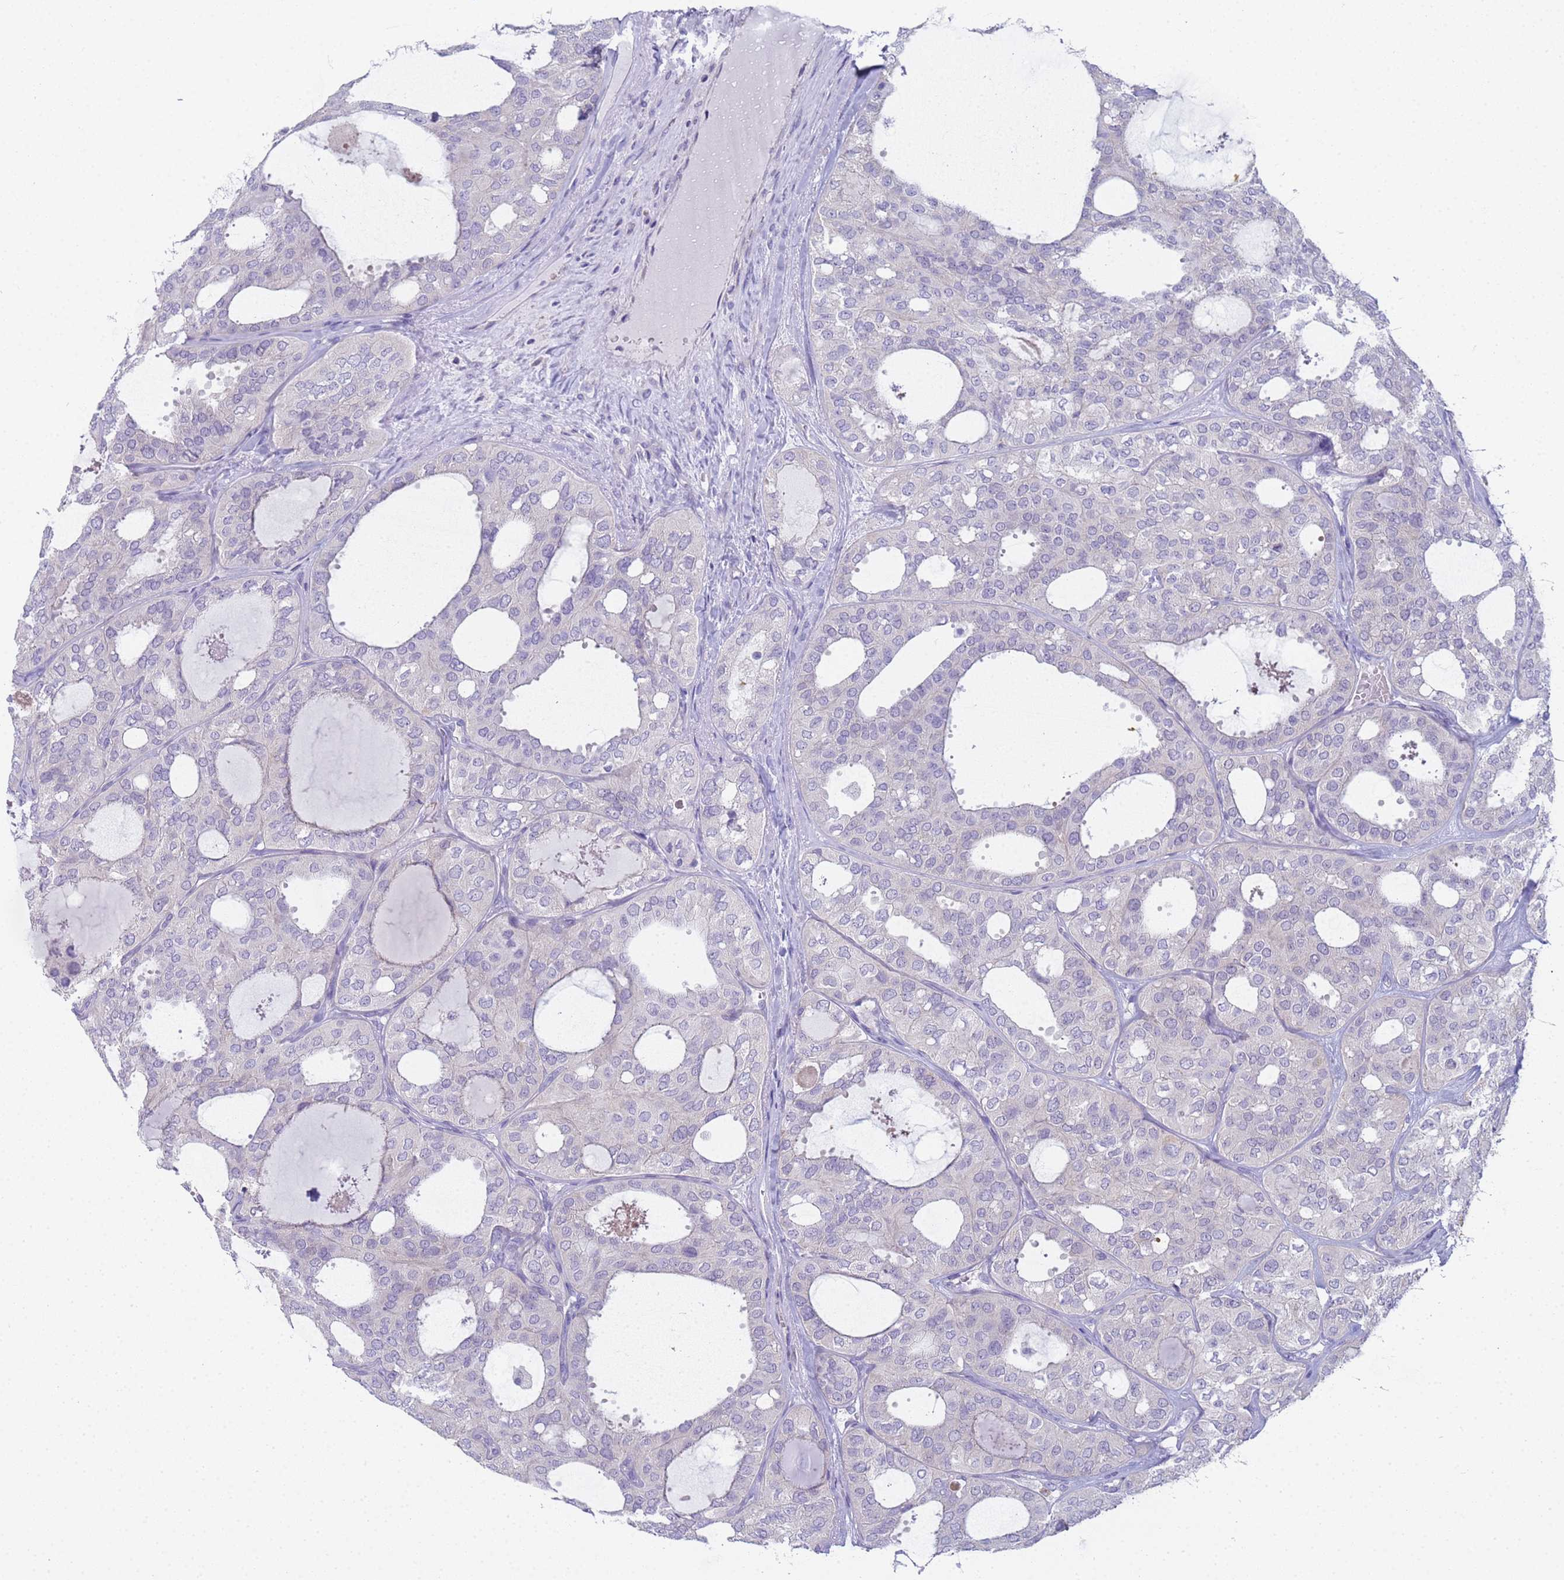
{"staining": {"intensity": "negative", "quantity": "none", "location": "none"}, "tissue": "thyroid cancer", "cell_type": "Tumor cells", "image_type": "cancer", "snomed": [{"axis": "morphology", "description": "Follicular adenoma carcinoma, NOS"}, {"axis": "topography", "description": "Thyroid gland"}], "caption": "Tumor cells are negative for protein expression in human thyroid follicular adenoma carcinoma. (Immunohistochemistry, brightfield microscopy, high magnification).", "gene": "CR1", "patient": {"sex": "male", "age": 75}}